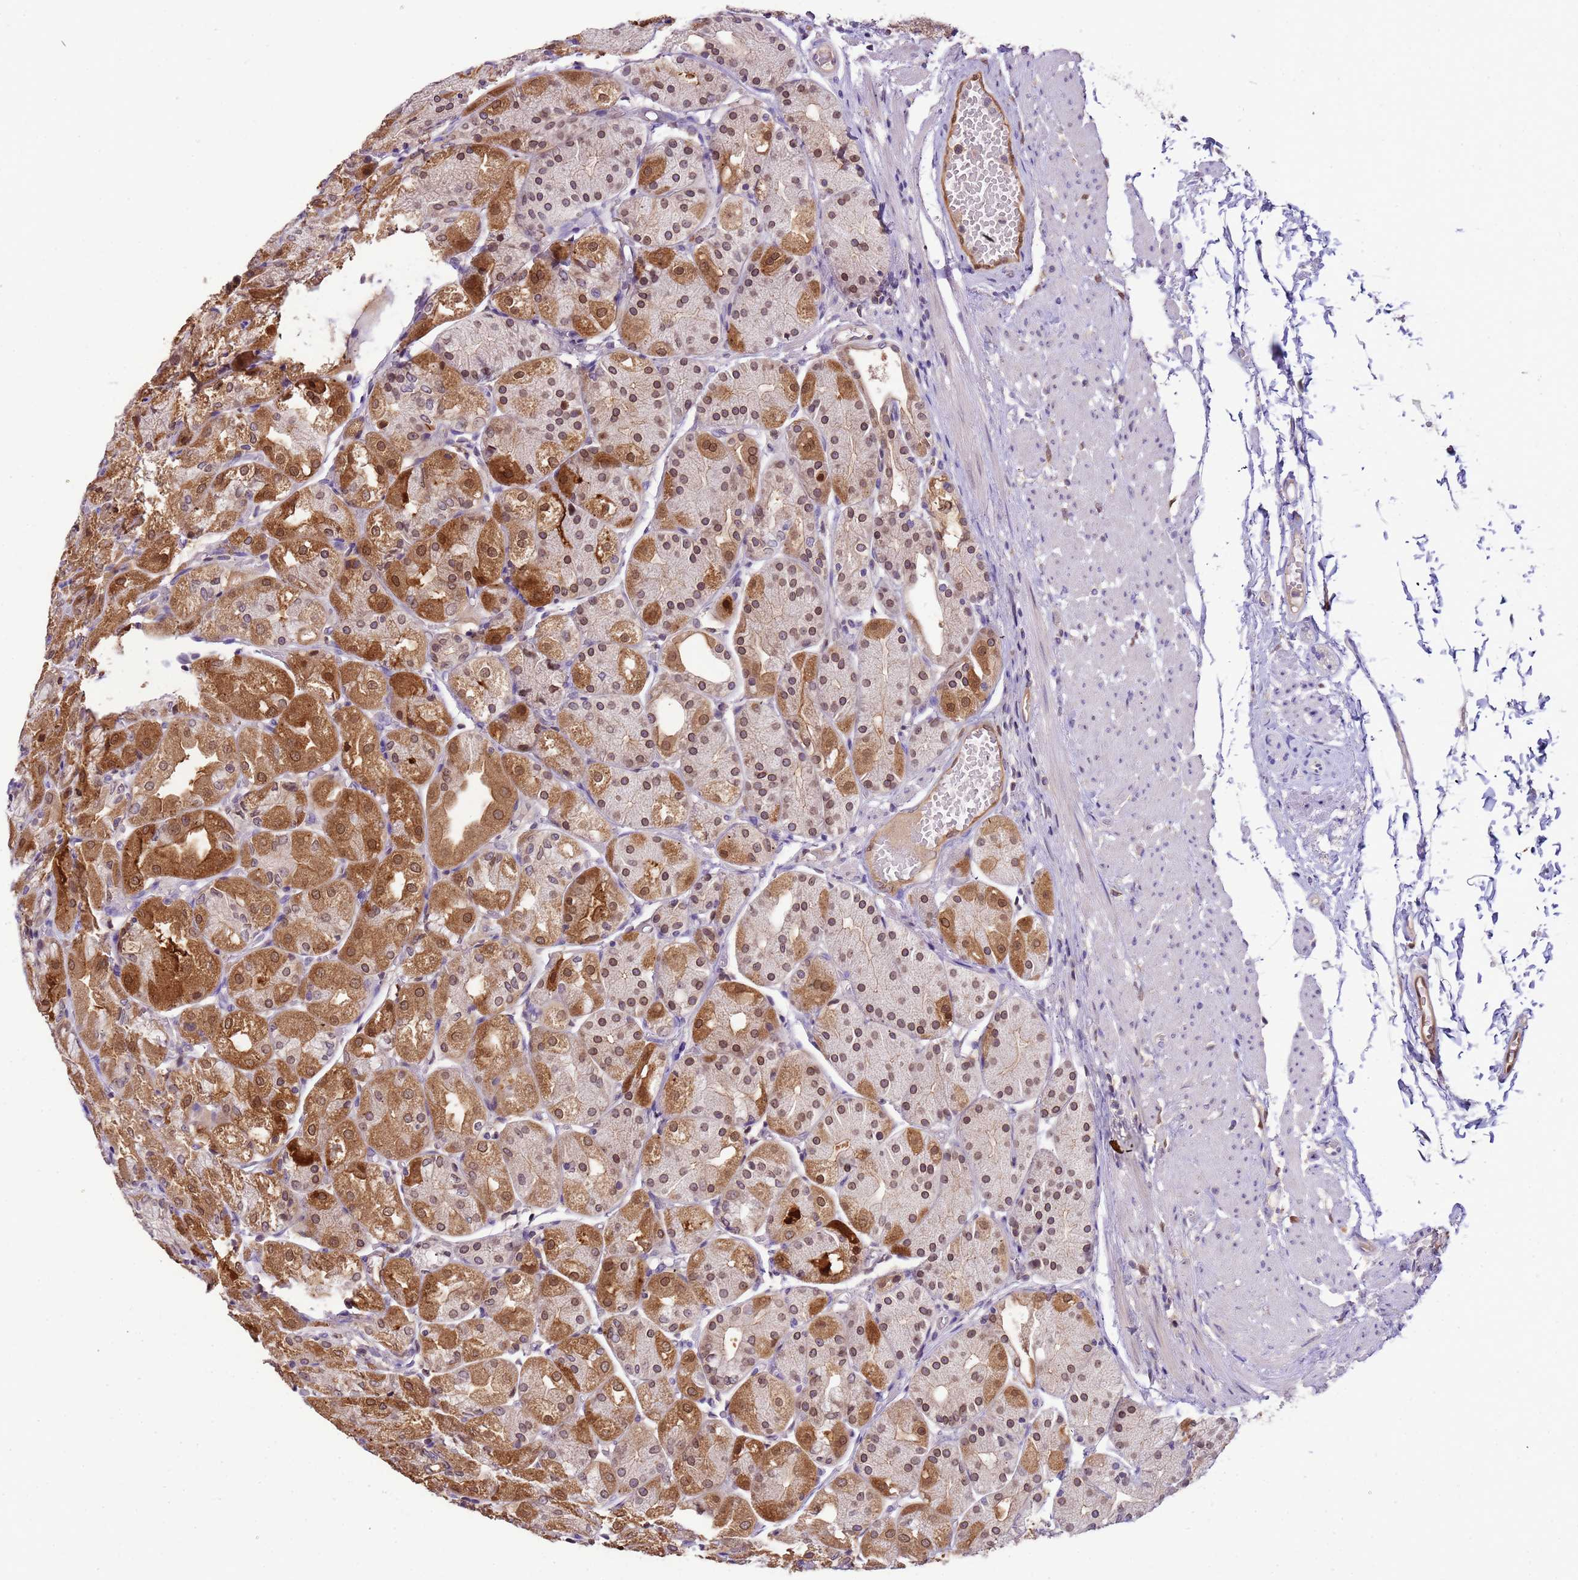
{"staining": {"intensity": "strong", "quantity": ">75%", "location": "cytoplasmic/membranous,nuclear"}, "tissue": "stomach", "cell_type": "Glandular cells", "image_type": "normal", "snomed": [{"axis": "morphology", "description": "Normal tissue, NOS"}, {"axis": "topography", "description": "Stomach, upper"}], "caption": "Immunohistochemical staining of unremarkable human stomach shows >75% levels of strong cytoplasmic/membranous,nuclear protein positivity in approximately >75% of glandular cells.", "gene": "PLCXD3", "patient": {"sex": "male", "age": 72}}